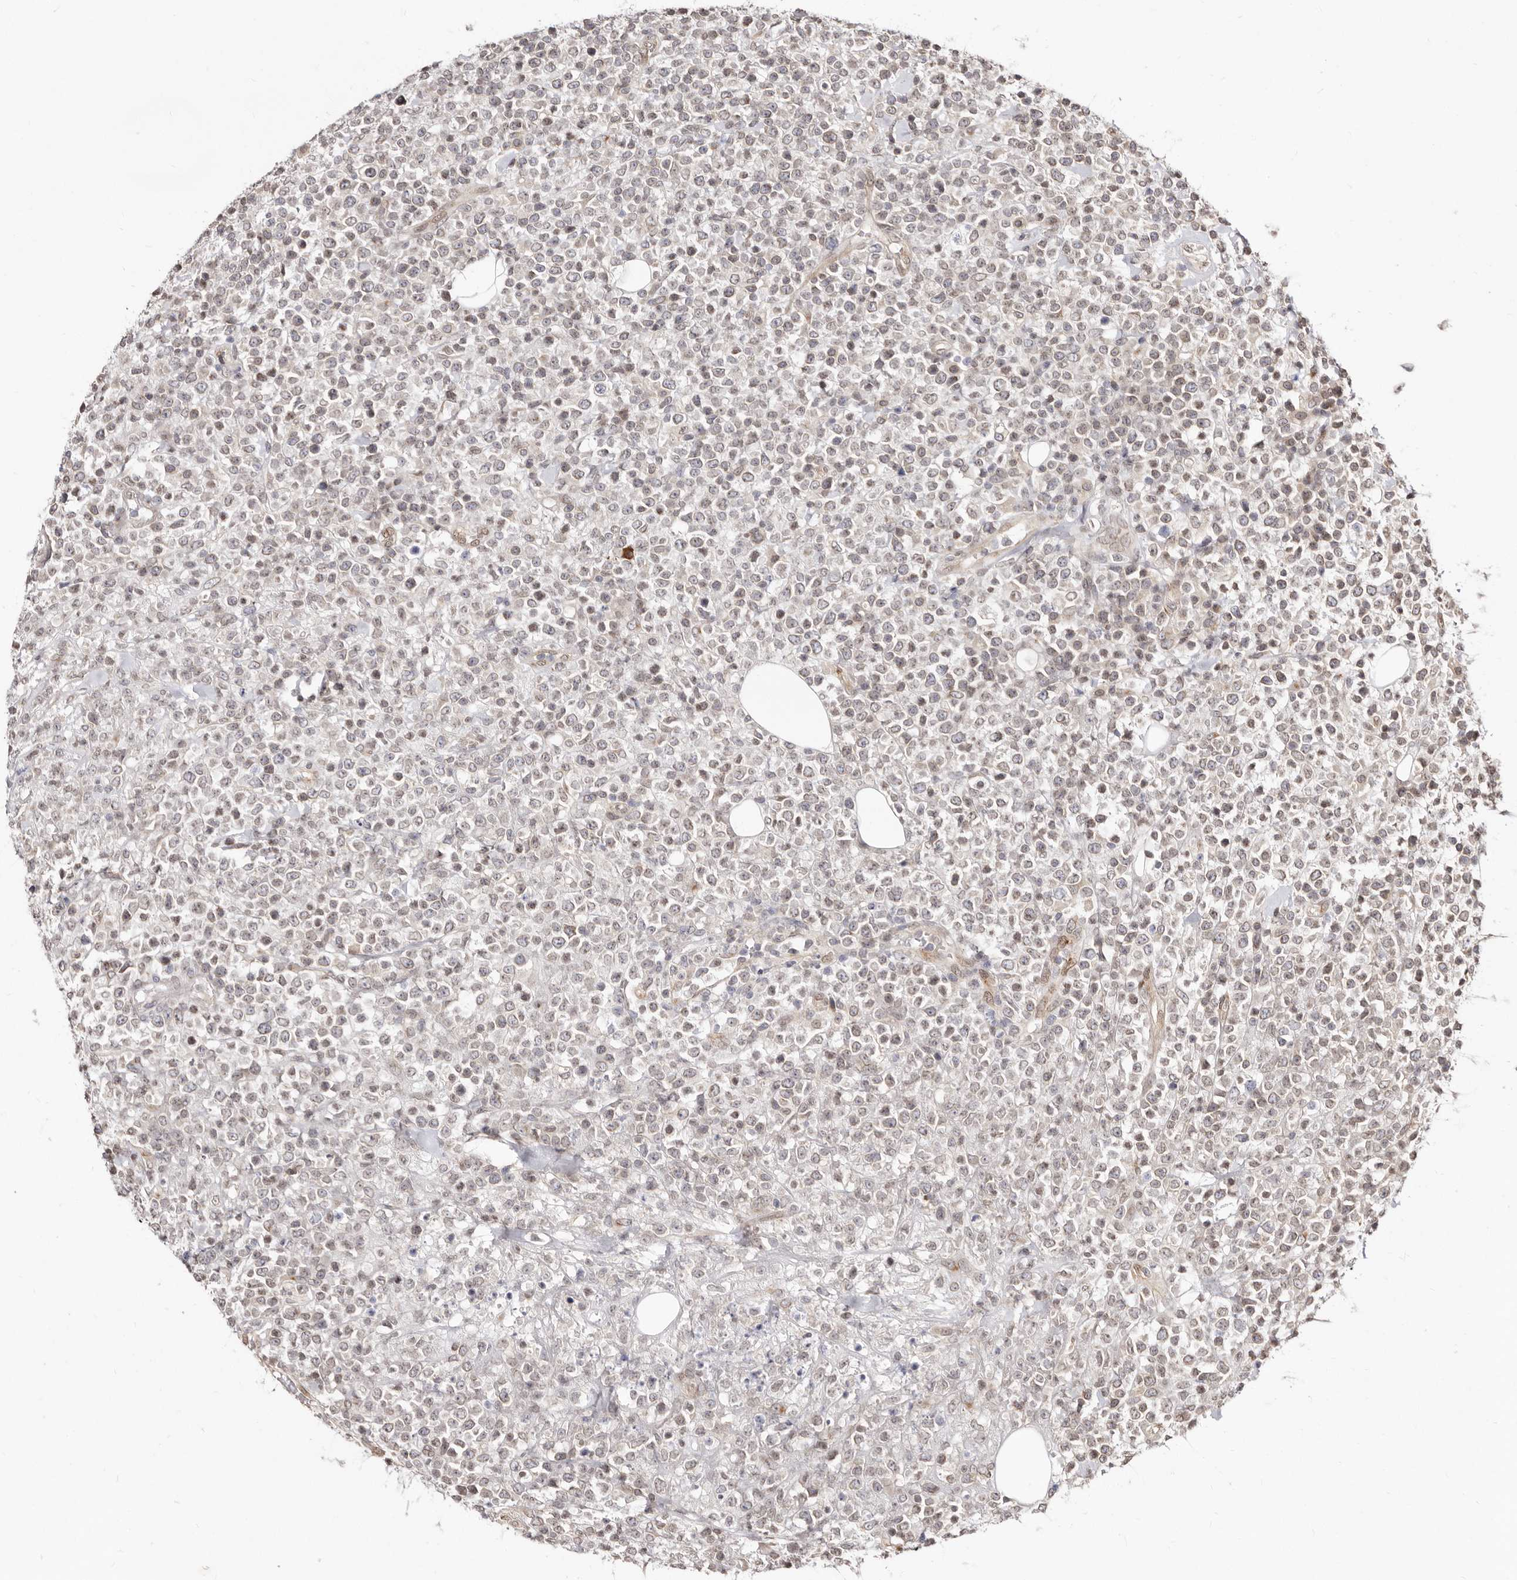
{"staining": {"intensity": "weak", "quantity": ">75%", "location": "cytoplasmic/membranous,nuclear"}, "tissue": "lymphoma", "cell_type": "Tumor cells", "image_type": "cancer", "snomed": [{"axis": "morphology", "description": "Malignant lymphoma, non-Hodgkin's type, High grade"}, {"axis": "topography", "description": "Colon"}], "caption": "About >75% of tumor cells in high-grade malignant lymphoma, non-Hodgkin's type exhibit weak cytoplasmic/membranous and nuclear protein staining as visualized by brown immunohistochemical staining.", "gene": "LCORL", "patient": {"sex": "female", "age": 53}}